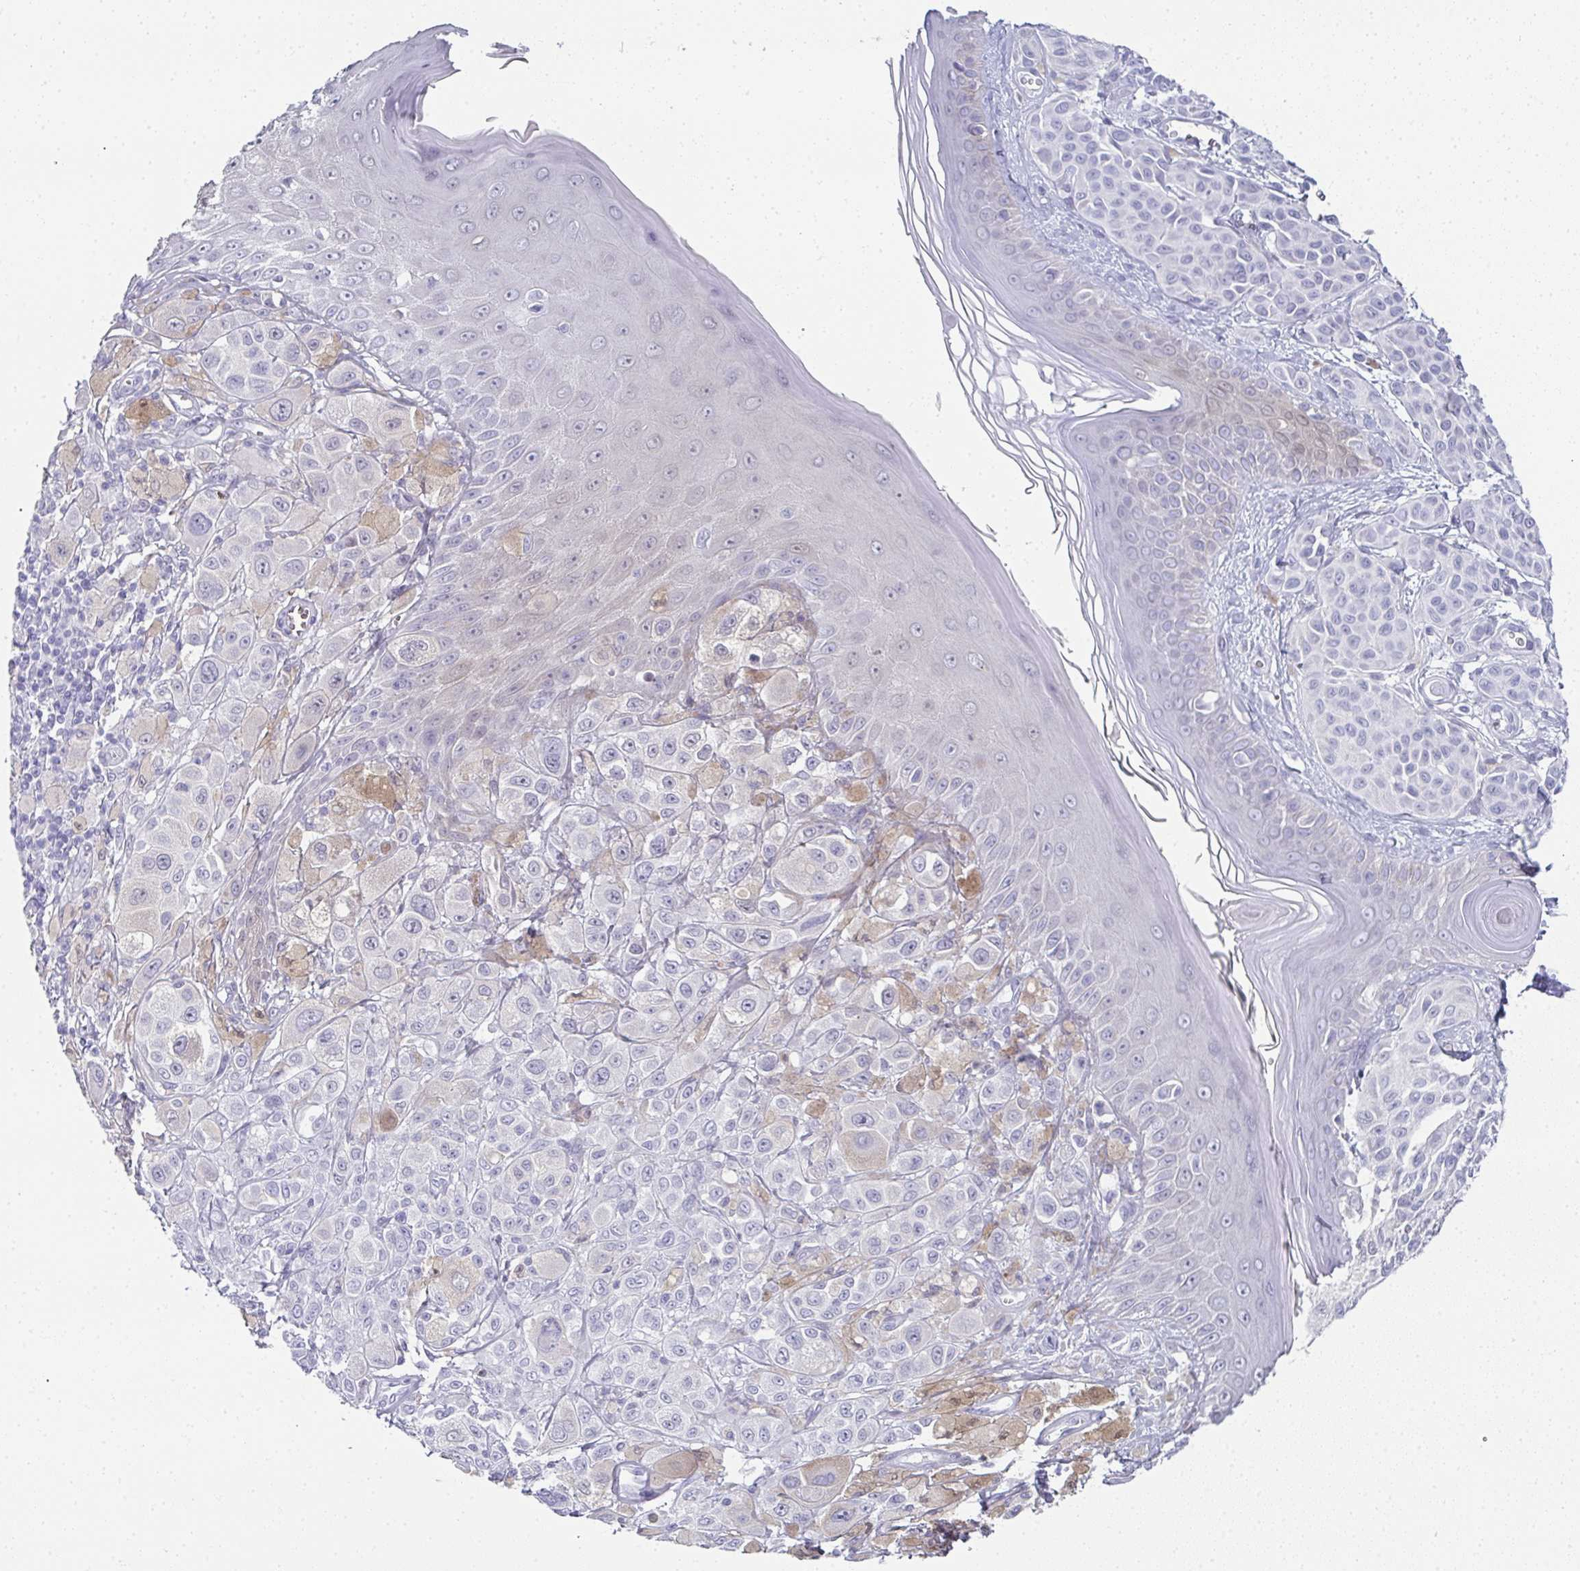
{"staining": {"intensity": "negative", "quantity": "none", "location": "none"}, "tissue": "melanoma", "cell_type": "Tumor cells", "image_type": "cancer", "snomed": [{"axis": "morphology", "description": "Malignant melanoma, NOS"}, {"axis": "topography", "description": "Skin"}], "caption": "A photomicrograph of human malignant melanoma is negative for staining in tumor cells.", "gene": "RBP1", "patient": {"sex": "male", "age": 67}}